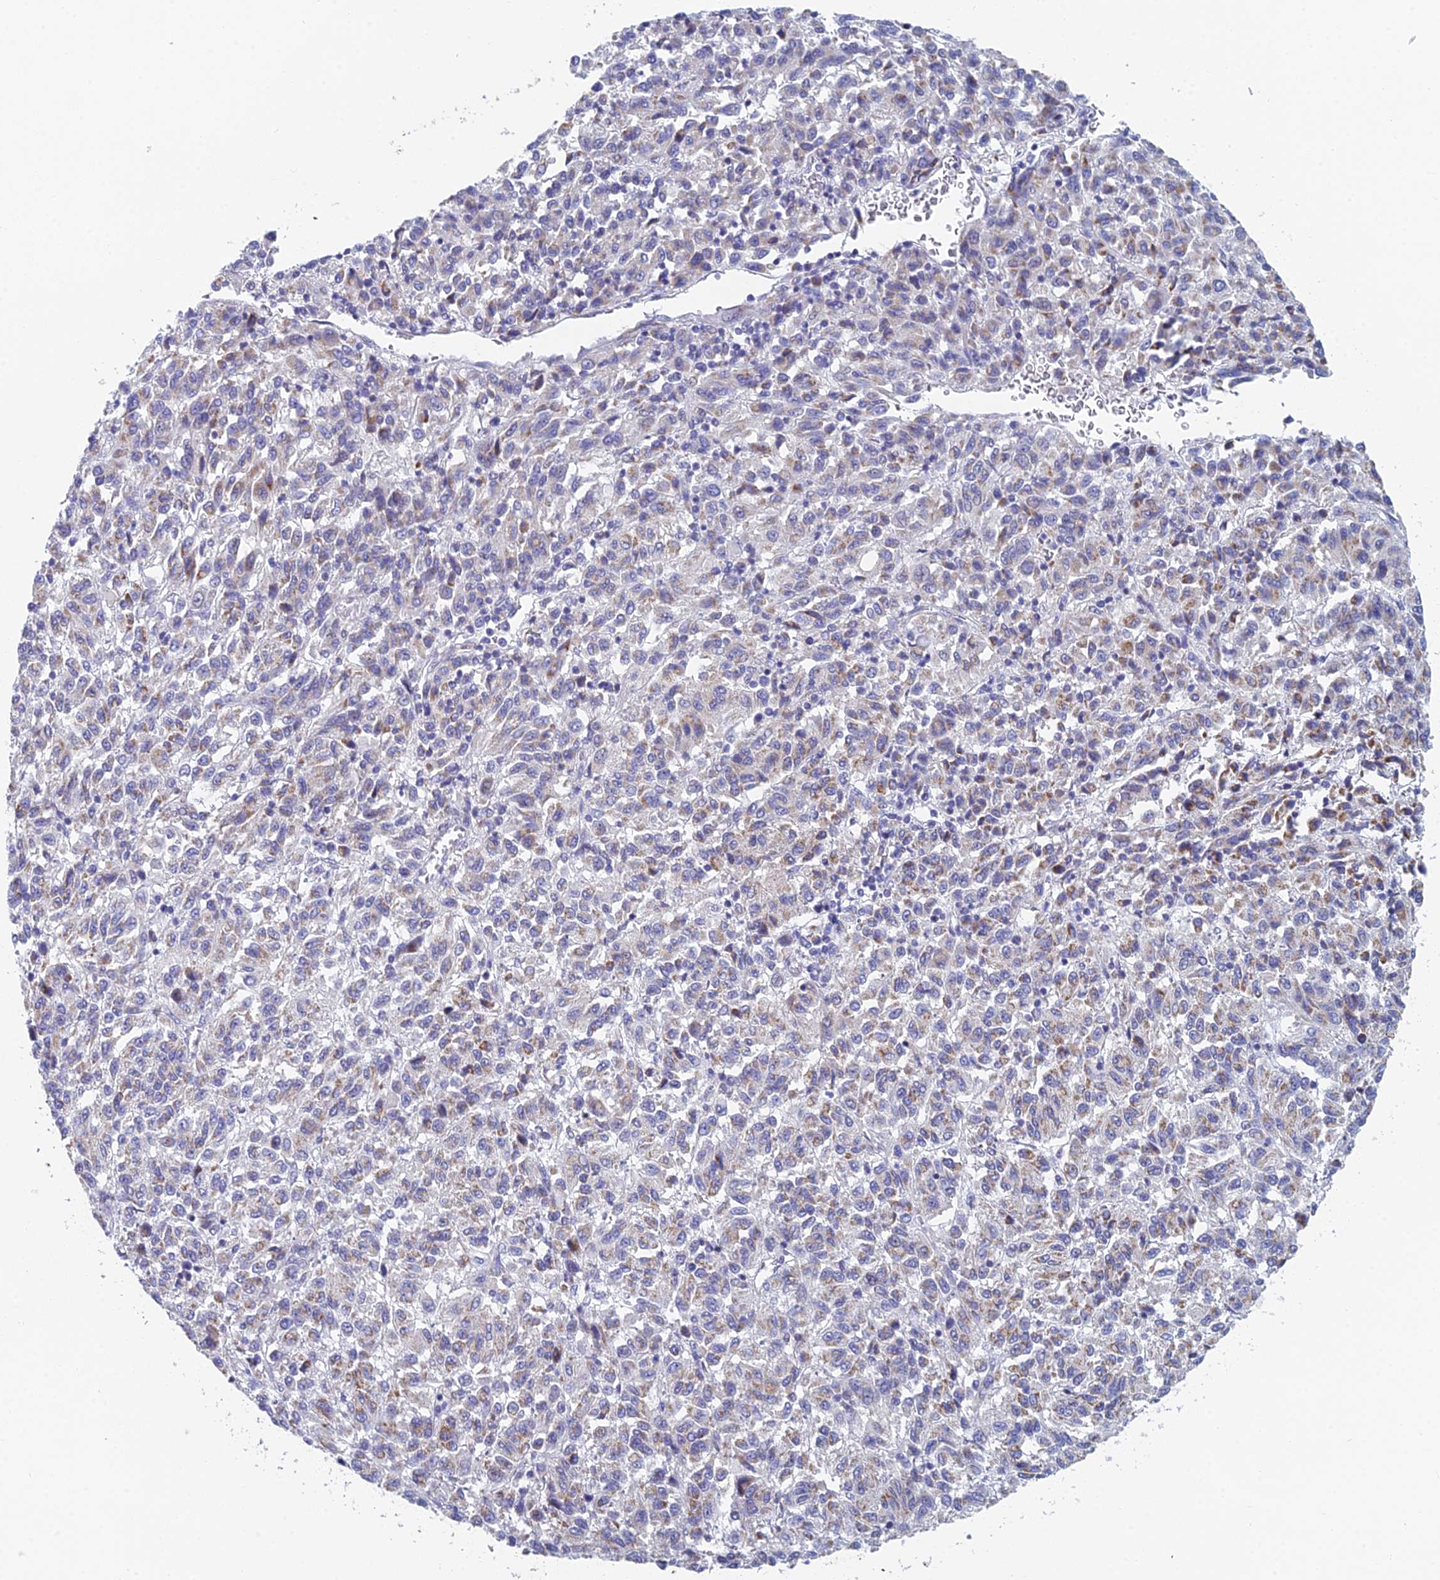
{"staining": {"intensity": "weak", "quantity": "25%-75%", "location": "cytoplasmic/membranous"}, "tissue": "melanoma", "cell_type": "Tumor cells", "image_type": "cancer", "snomed": [{"axis": "morphology", "description": "Malignant melanoma, Metastatic site"}, {"axis": "topography", "description": "Lung"}], "caption": "IHC (DAB) staining of melanoma exhibits weak cytoplasmic/membranous protein staining in approximately 25%-75% of tumor cells.", "gene": "ACSM1", "patient": {"sex": "male", "age": 64}}